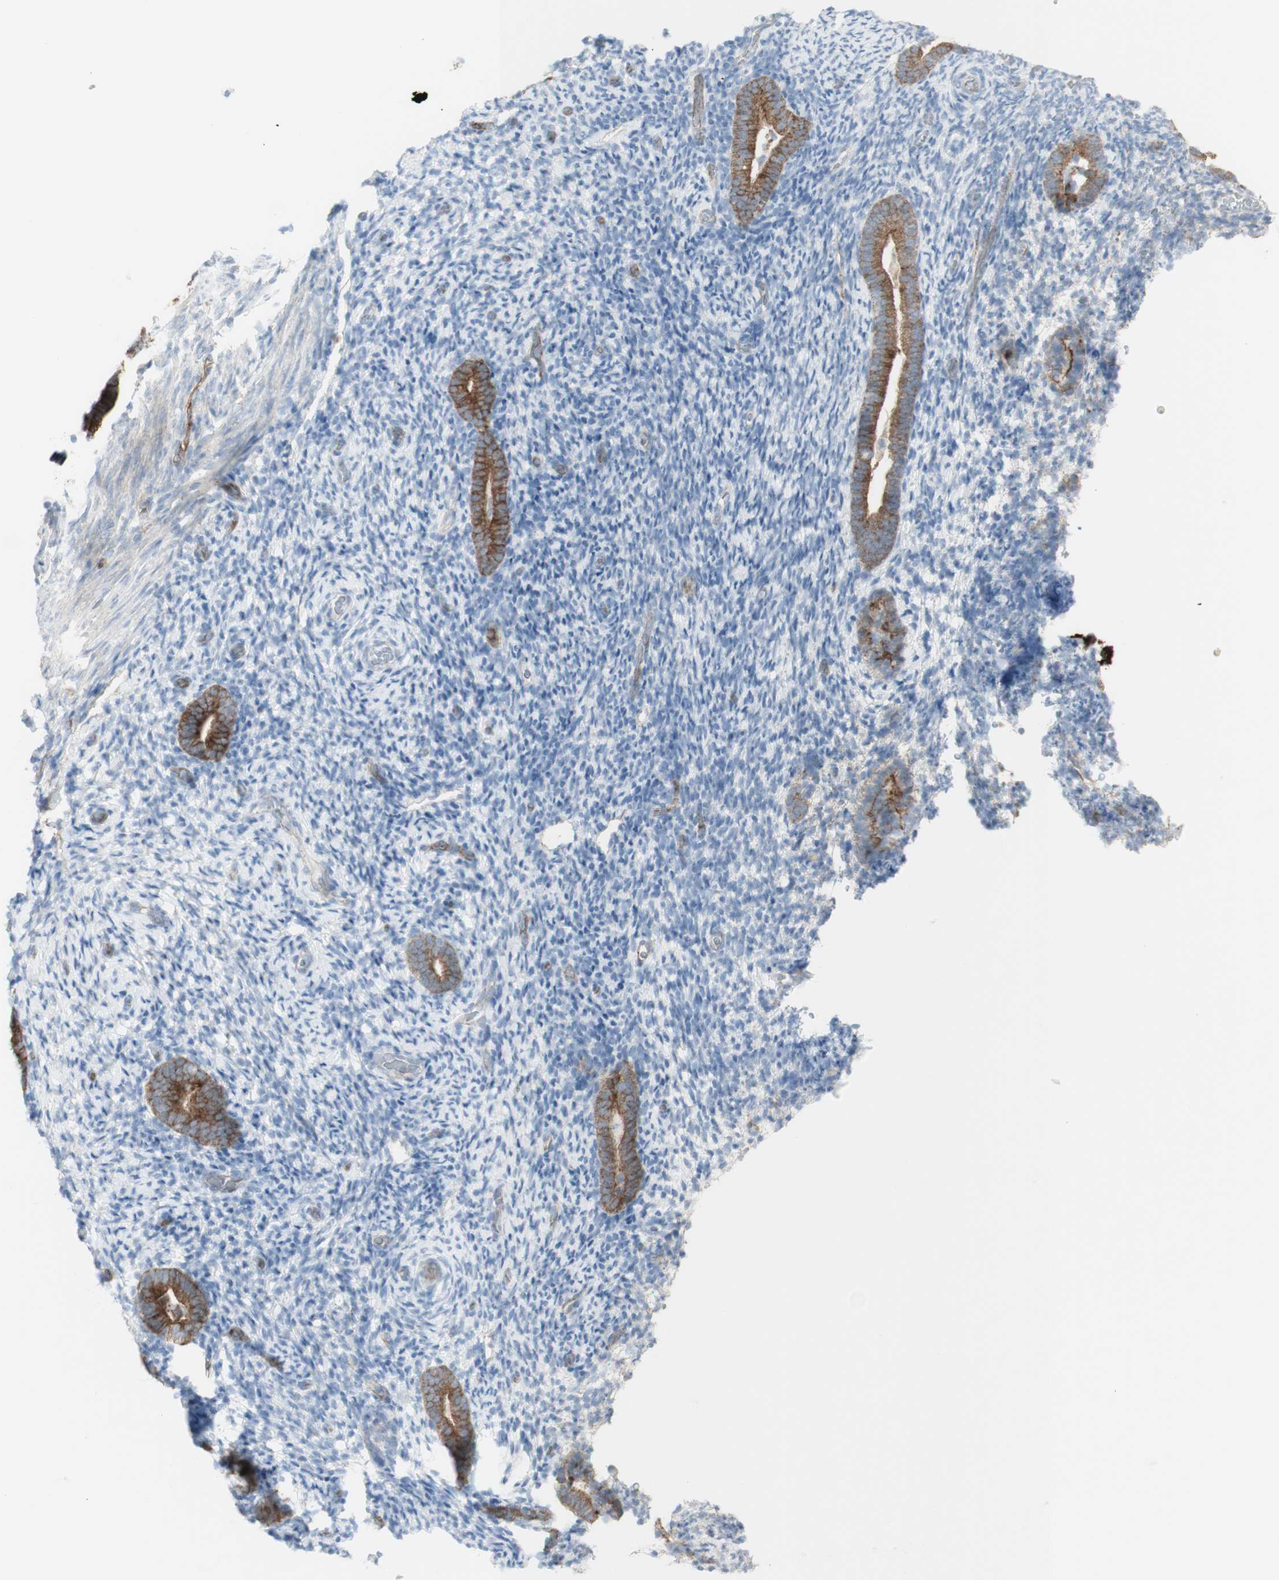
{"staining": {"intensity": "negative", "quantity": "none", "location": "none"}, "tissue": "endometrium", "cell_type": "Cells in endometrial stroma", "image_type": "normal", "snomed": [{"axis": "morphology", "description": "Normal tissue, NOS"}, {"axis": "topography", "description": "Endometrium"}], "caption": "Protein analysis of unremarkable endometrium shows no significant expression in cells in endometrial stroma. (Brightfield microscopy of DAB (3,3'-diaminobenzidine) immunohistochemistry (IHC) at high magnification).", "gene": "MYO6", "patient": {"sex": "female", "age": 51}}